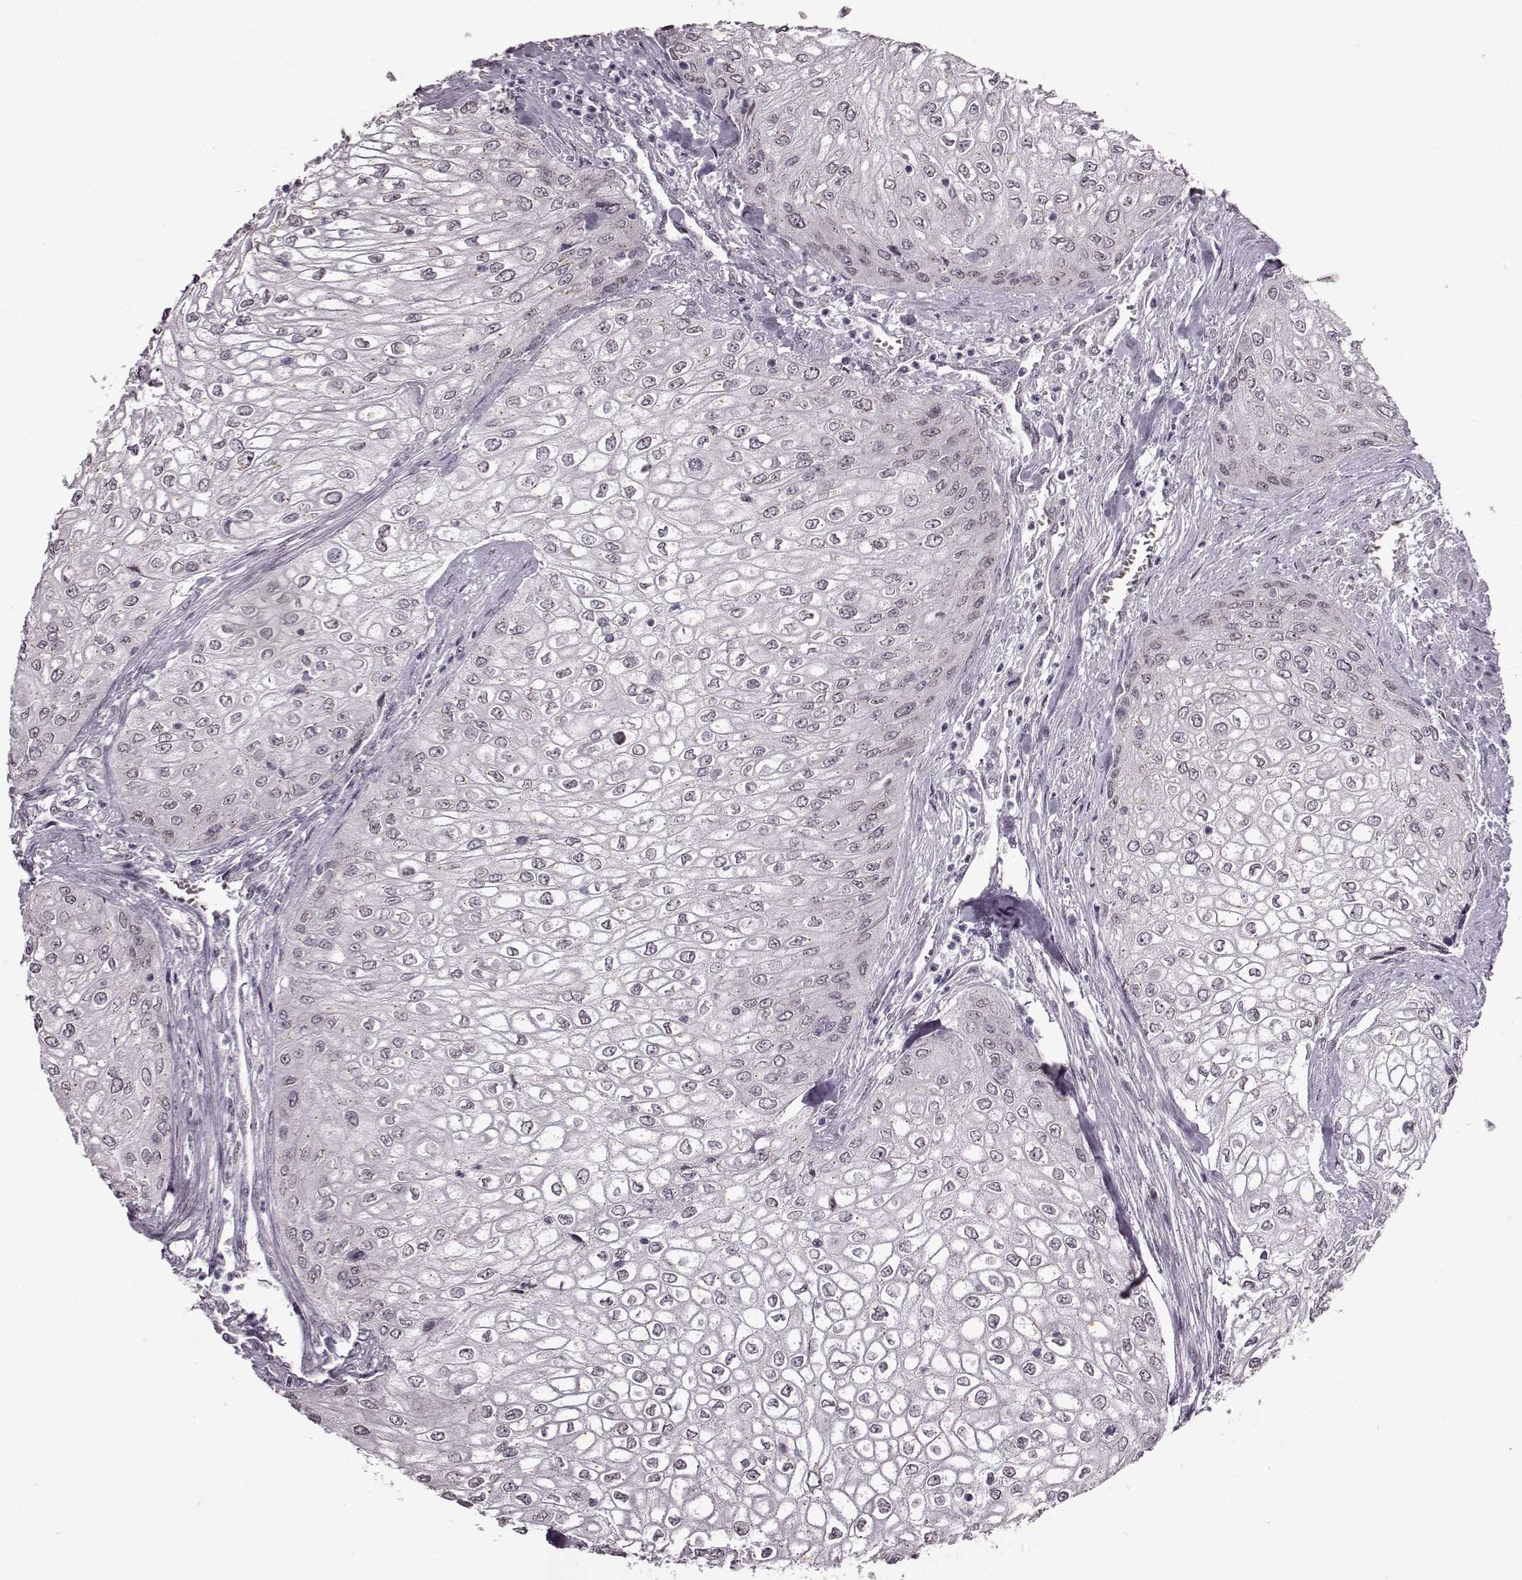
{"staining": {"intensity": "negative", "quantity": "none", "location": "none"}, "tissue": "urothelial cancer", "cell_type": "Tumor cells", "image_type": "cancer", "snomed": [{"axis": "morphology", "description": "Urothelial carcinoma, High grade"}, {"axis": "topography", "description": "Urinary bladder"}], "caption": "DAB immunohistochemical staining of urothelial carcinoma (high-grade) exhibits no significant expression in tumor cells.", "gene": "STX1B", "patient": {"sex": "male", "age": 62}}